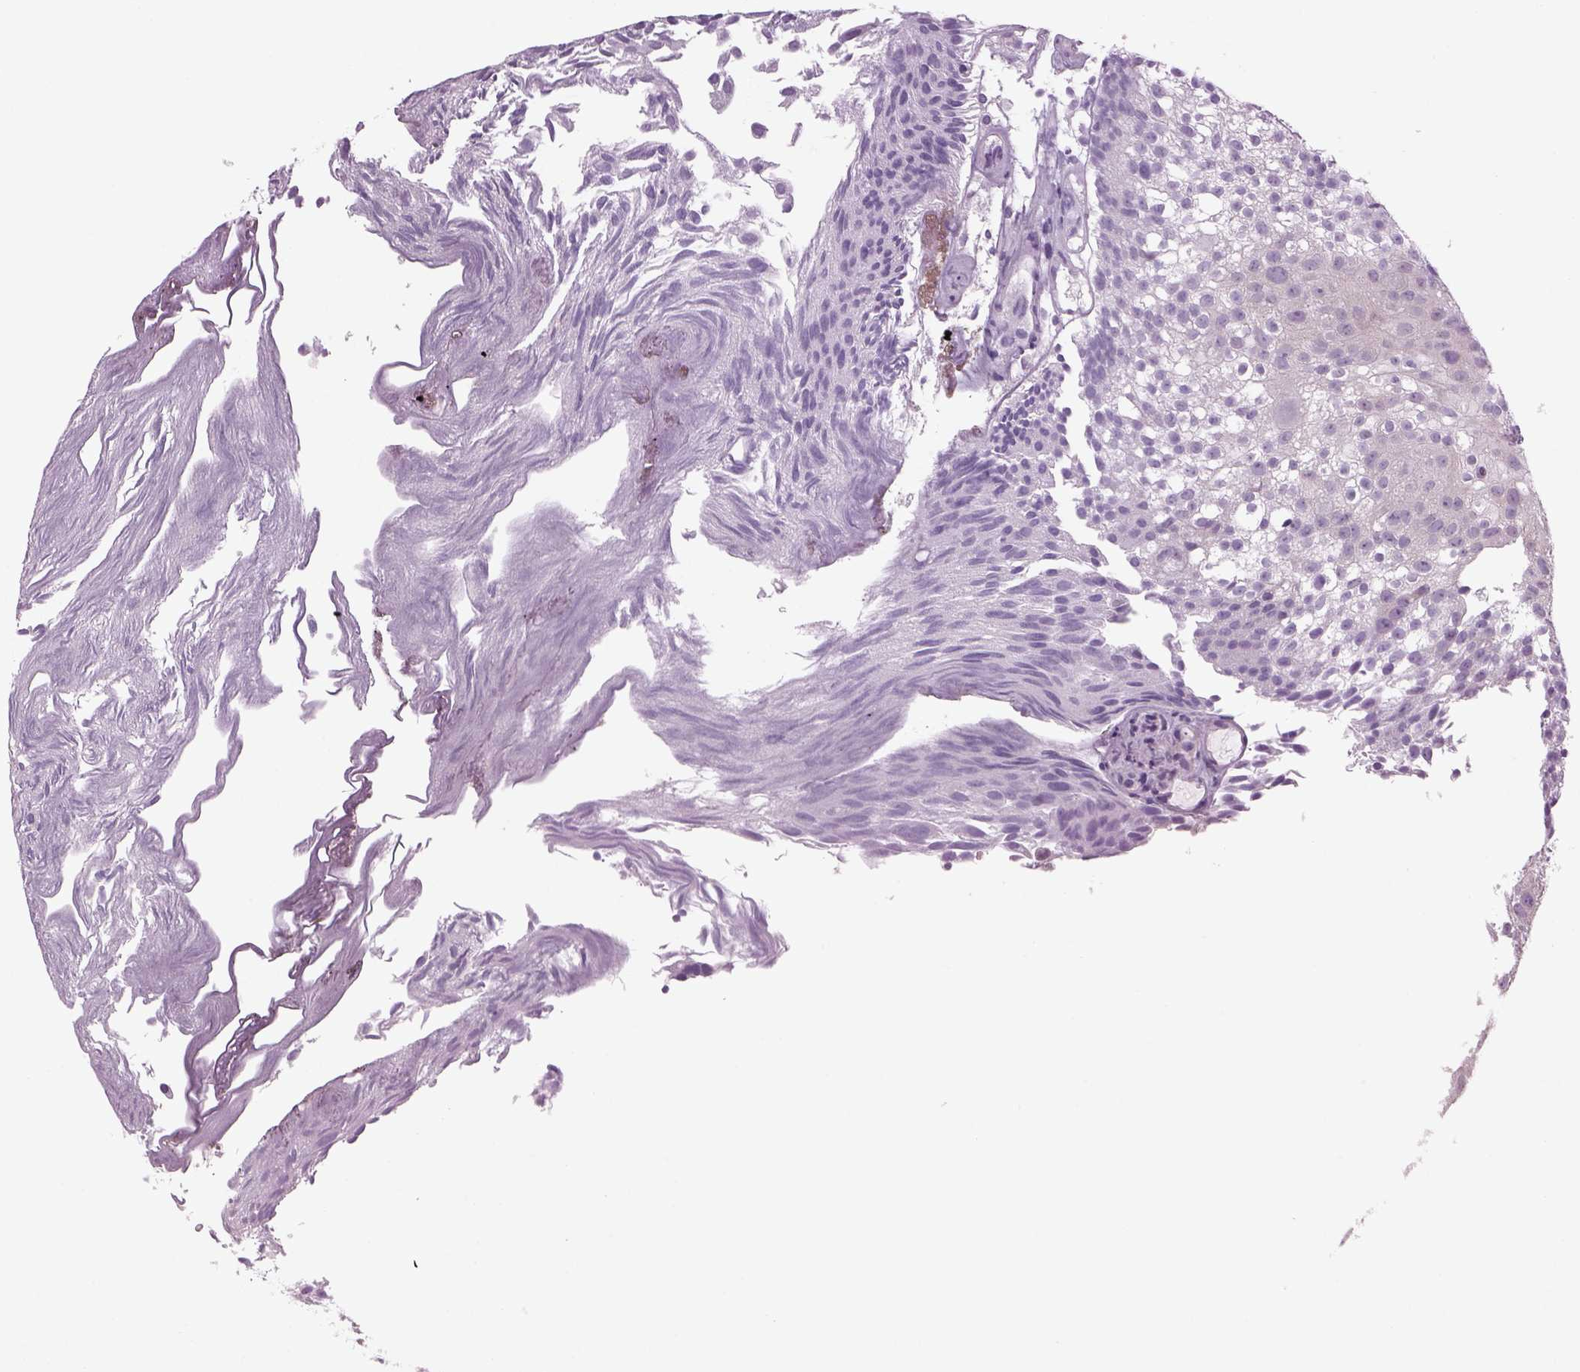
{"staining": {"intensity": "negative", "quantity": "none", "location": "none"}, "tissue": "urothelial cancer", "cell_type": "Tumor cells", "image_type": "cancer", "snomed": [{"axis": "morphology", "description": "Urothelial carcinoma, Low grade"}, {"axis": "topography", "description": "Urinary bladder"}], "caption": "Immunohistochemistry image of human urothelial cancer stained for a protein (brown), which exhibits no staining in tumor cells.", "gene": "MDH1B", "patient": {"sex": "male", "age": 70}}